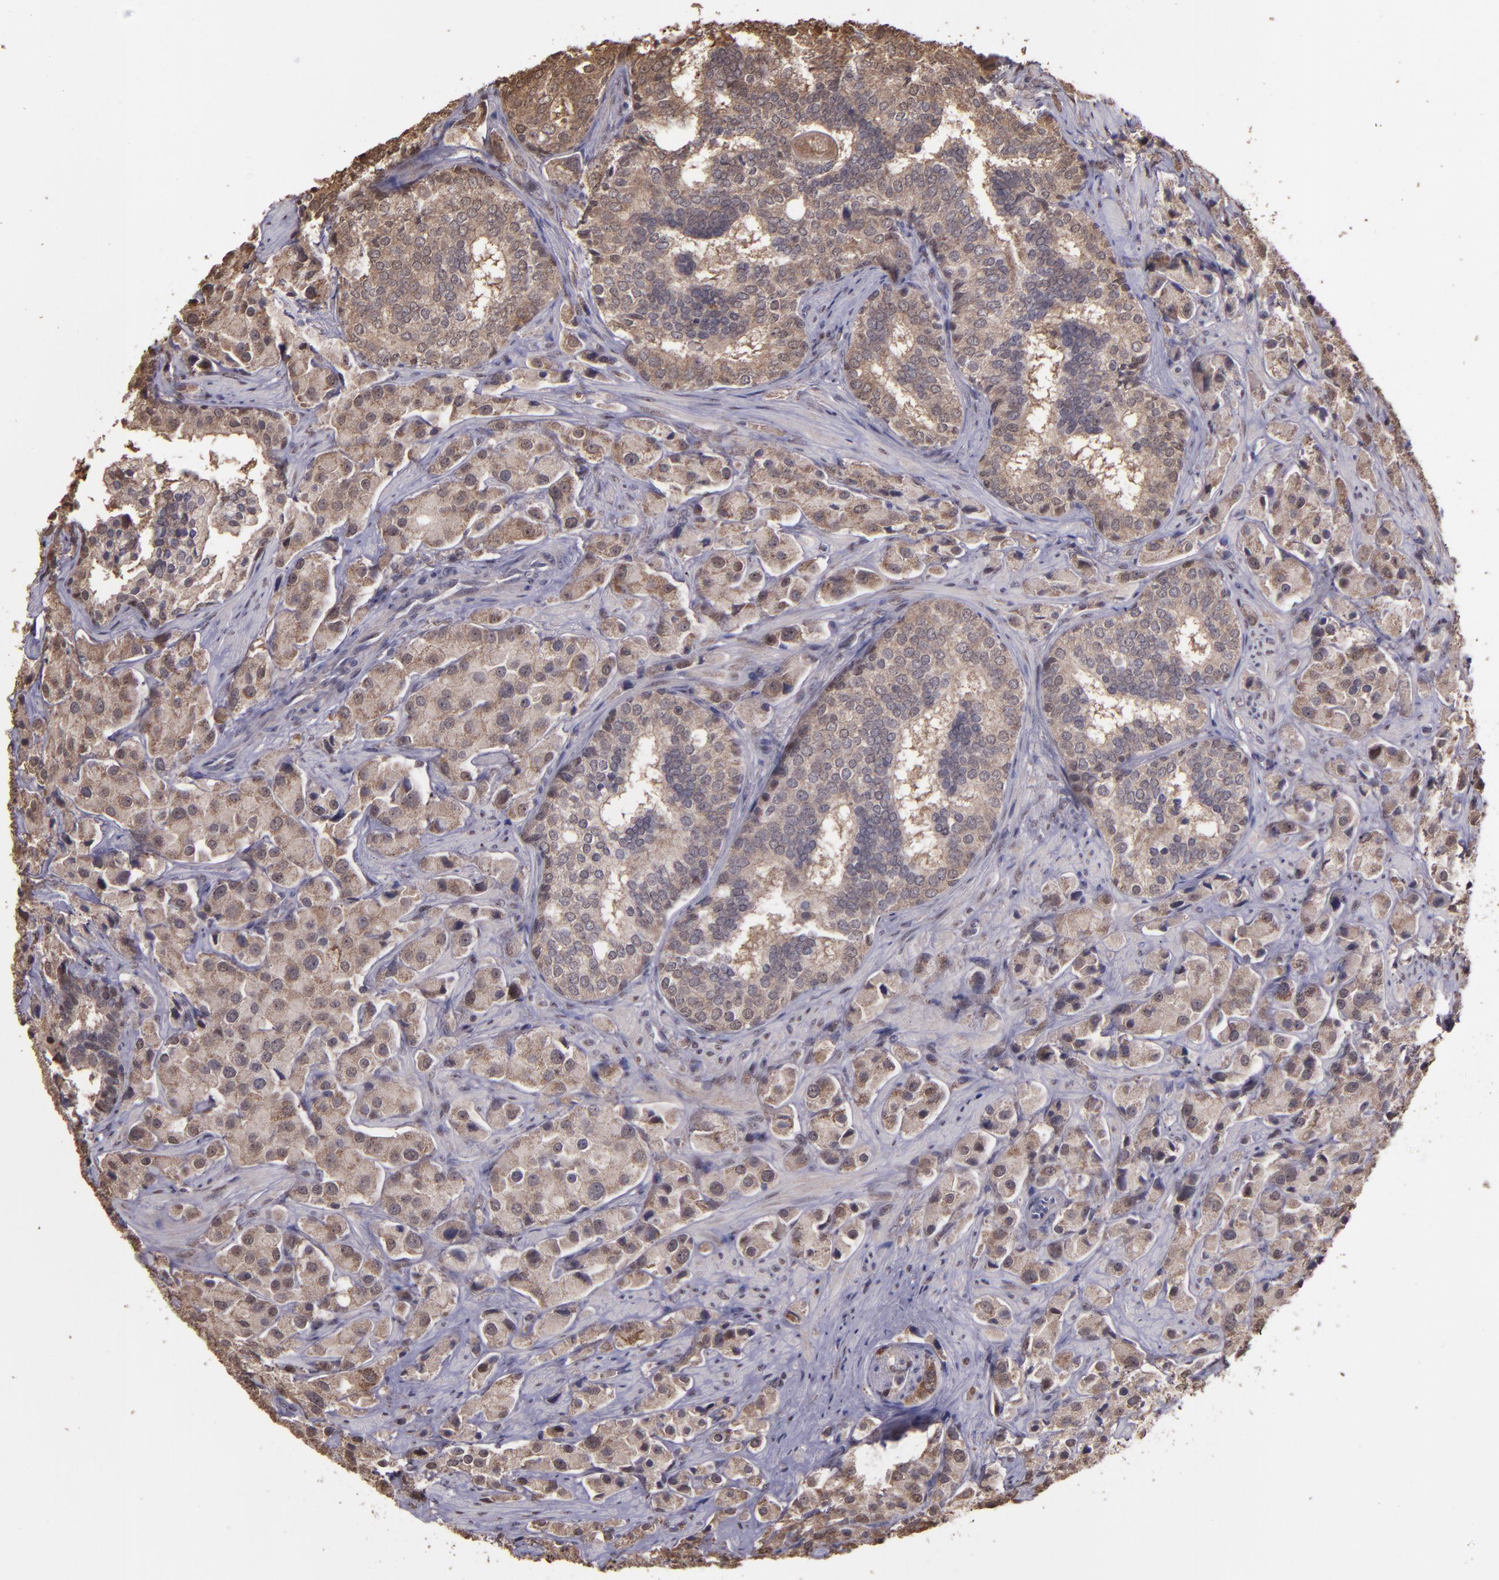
{"staining": {"intensity": "moderate", "quantity": ">75%", "location": "cytoplasmic/membranous,nuclear"}, "tissue": "prostate cancer", "cell_type": "Tumor cells", "image_type": "cancer", "snomed": [{"axis": "morphology", "description": "Adenocarcinoma, Medium grade"}, {"axis": "topography", "description": "Prostate"}], "caption": "IHC micrograph of neoplastic tissue: human adenocarcinoma (medium-grade) (prostate) stained using IHC reveals medium levels of moderate protein expression localized specifically in the cytoplasmic/membranous and nuclear of tumor cells, appearing as a cytoplasmic/membranous and nuclear brown color.", "gene": "SERPINF2", "patient": {"sex": "male", "age": 70}}